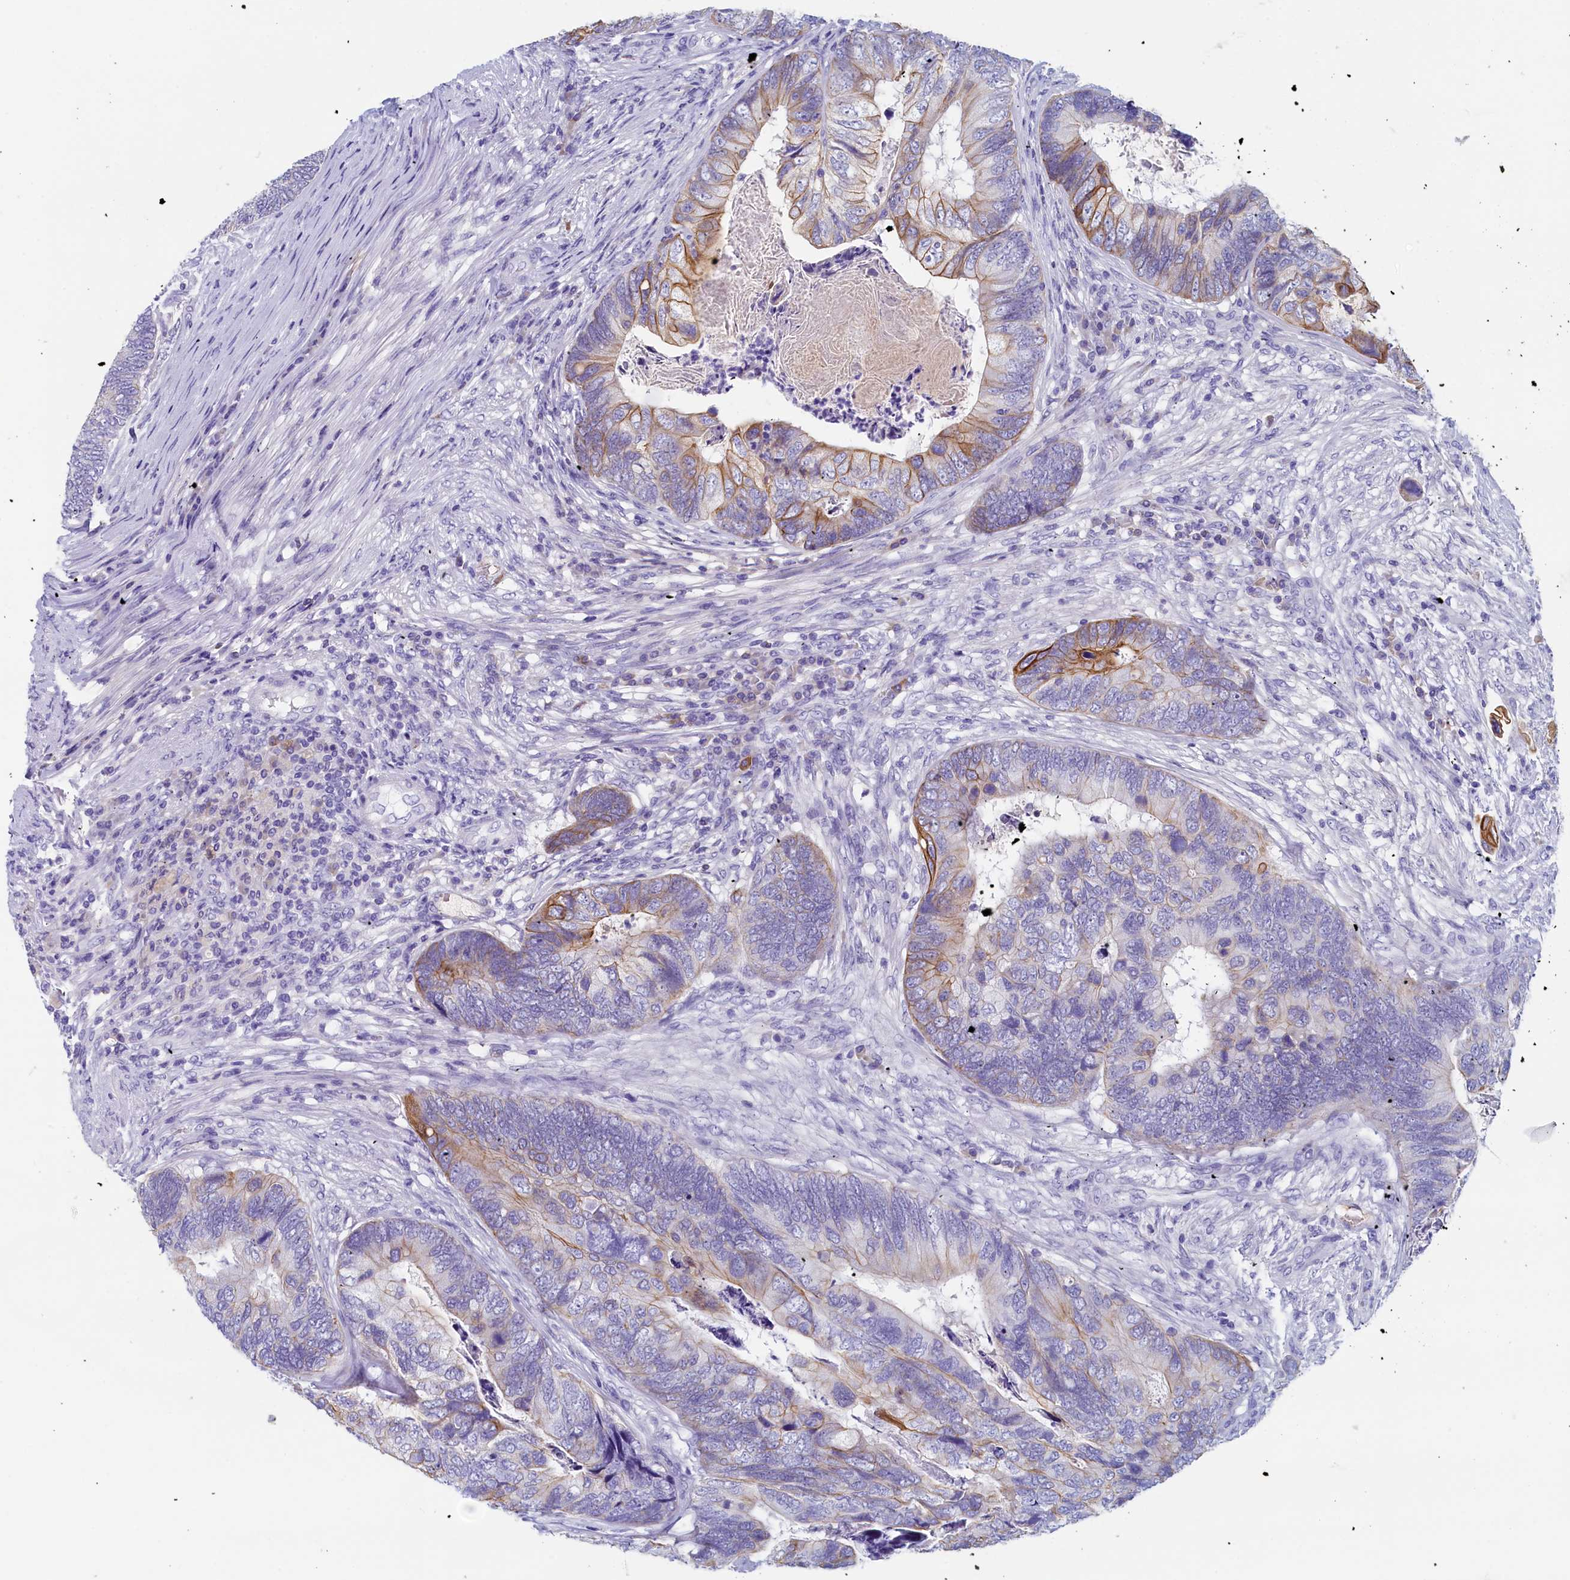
{"staining": {"intensity": "moderate", "quantity": "25%-75%", "location": "cytoplasmic/membranous"}, "tissue": "colorectal cancer", "cell_type": "Tumor cells", "image_type": "cancer", "snomed": [{"axis": "morphology", "description": "Adenocarcinoma, NOS"}, {"axis": "topography", "description": "Colon"}], "caption": "About 25%-75% of tumor cells in human colorectal adenocarcinoma demonstrate moderate cytoplasmic/membranous protein expression as visualized by brown immunohistochemical staining.", "gene": "GUCA1C", "patient": {"sex": "female", "age": 67}}